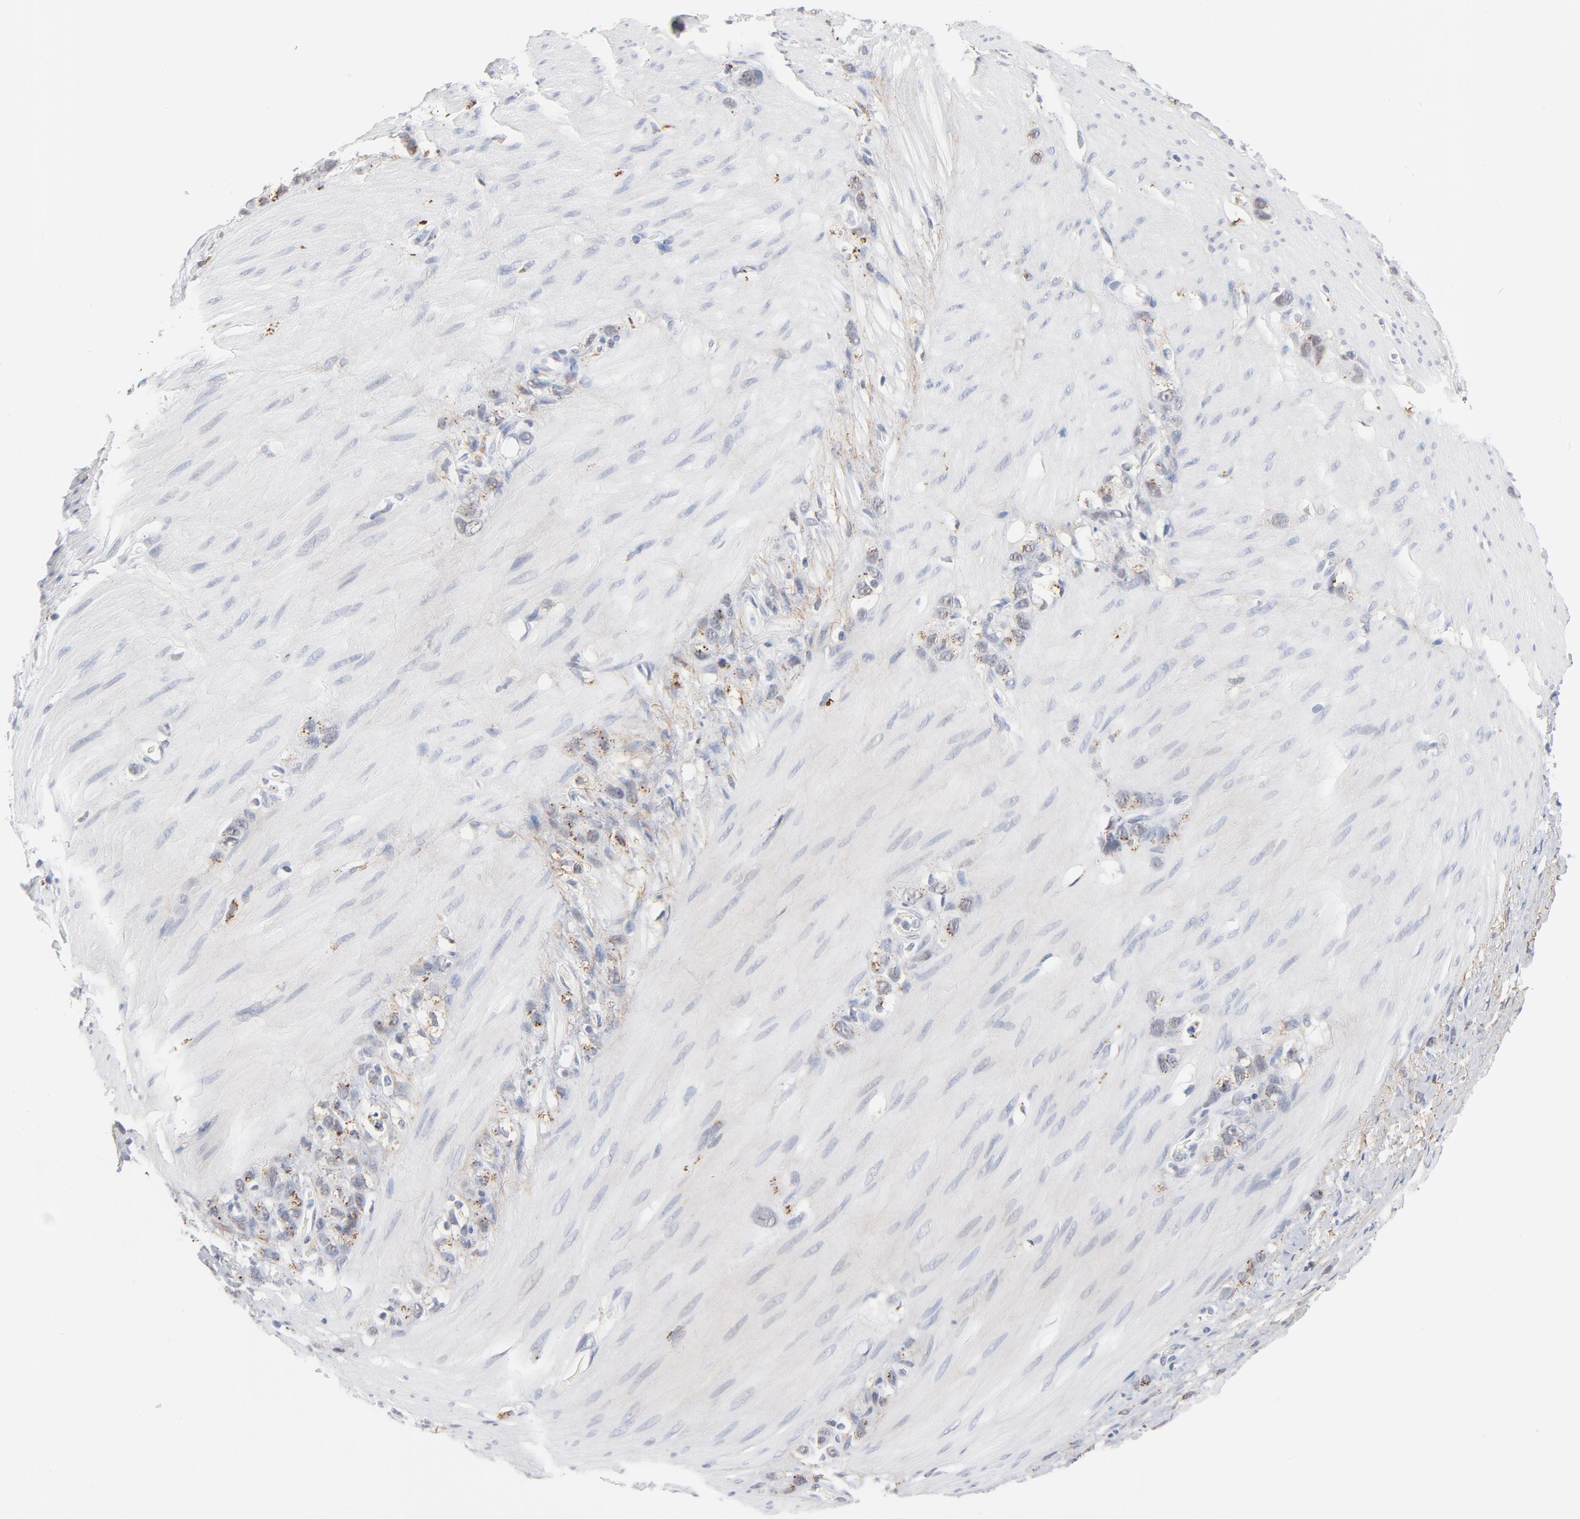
{"staining": {"intensity": "moderate", "quantity": "25%-75%", "location": "cytoplasmic/membranous"}, "tissue": "stomach cancer", "cell_type": "Tumor cells", "image_type": "cancer", "snomed": [{"axis": "morphology", "description": "Normal tissue, NOS"}, {"axis": "morphology", "description": "Adenocarcinoma, NOS"}, {"axis": "morphology", "description": "Adenocarcinoma, High grade"}, {"axis": "topography", "description": "Stomach, upper"}, {"axis": "topography", "description": "Stomach"}], "caption": "A medium amount of moderate cytoplasmic/membranous staining is present in about 25%-75% of tumor cells in stomach cancer (adenocarcinoma) tissue.", "gene": "LTBP2", "patient": {"sex": "female", "age": 65}}